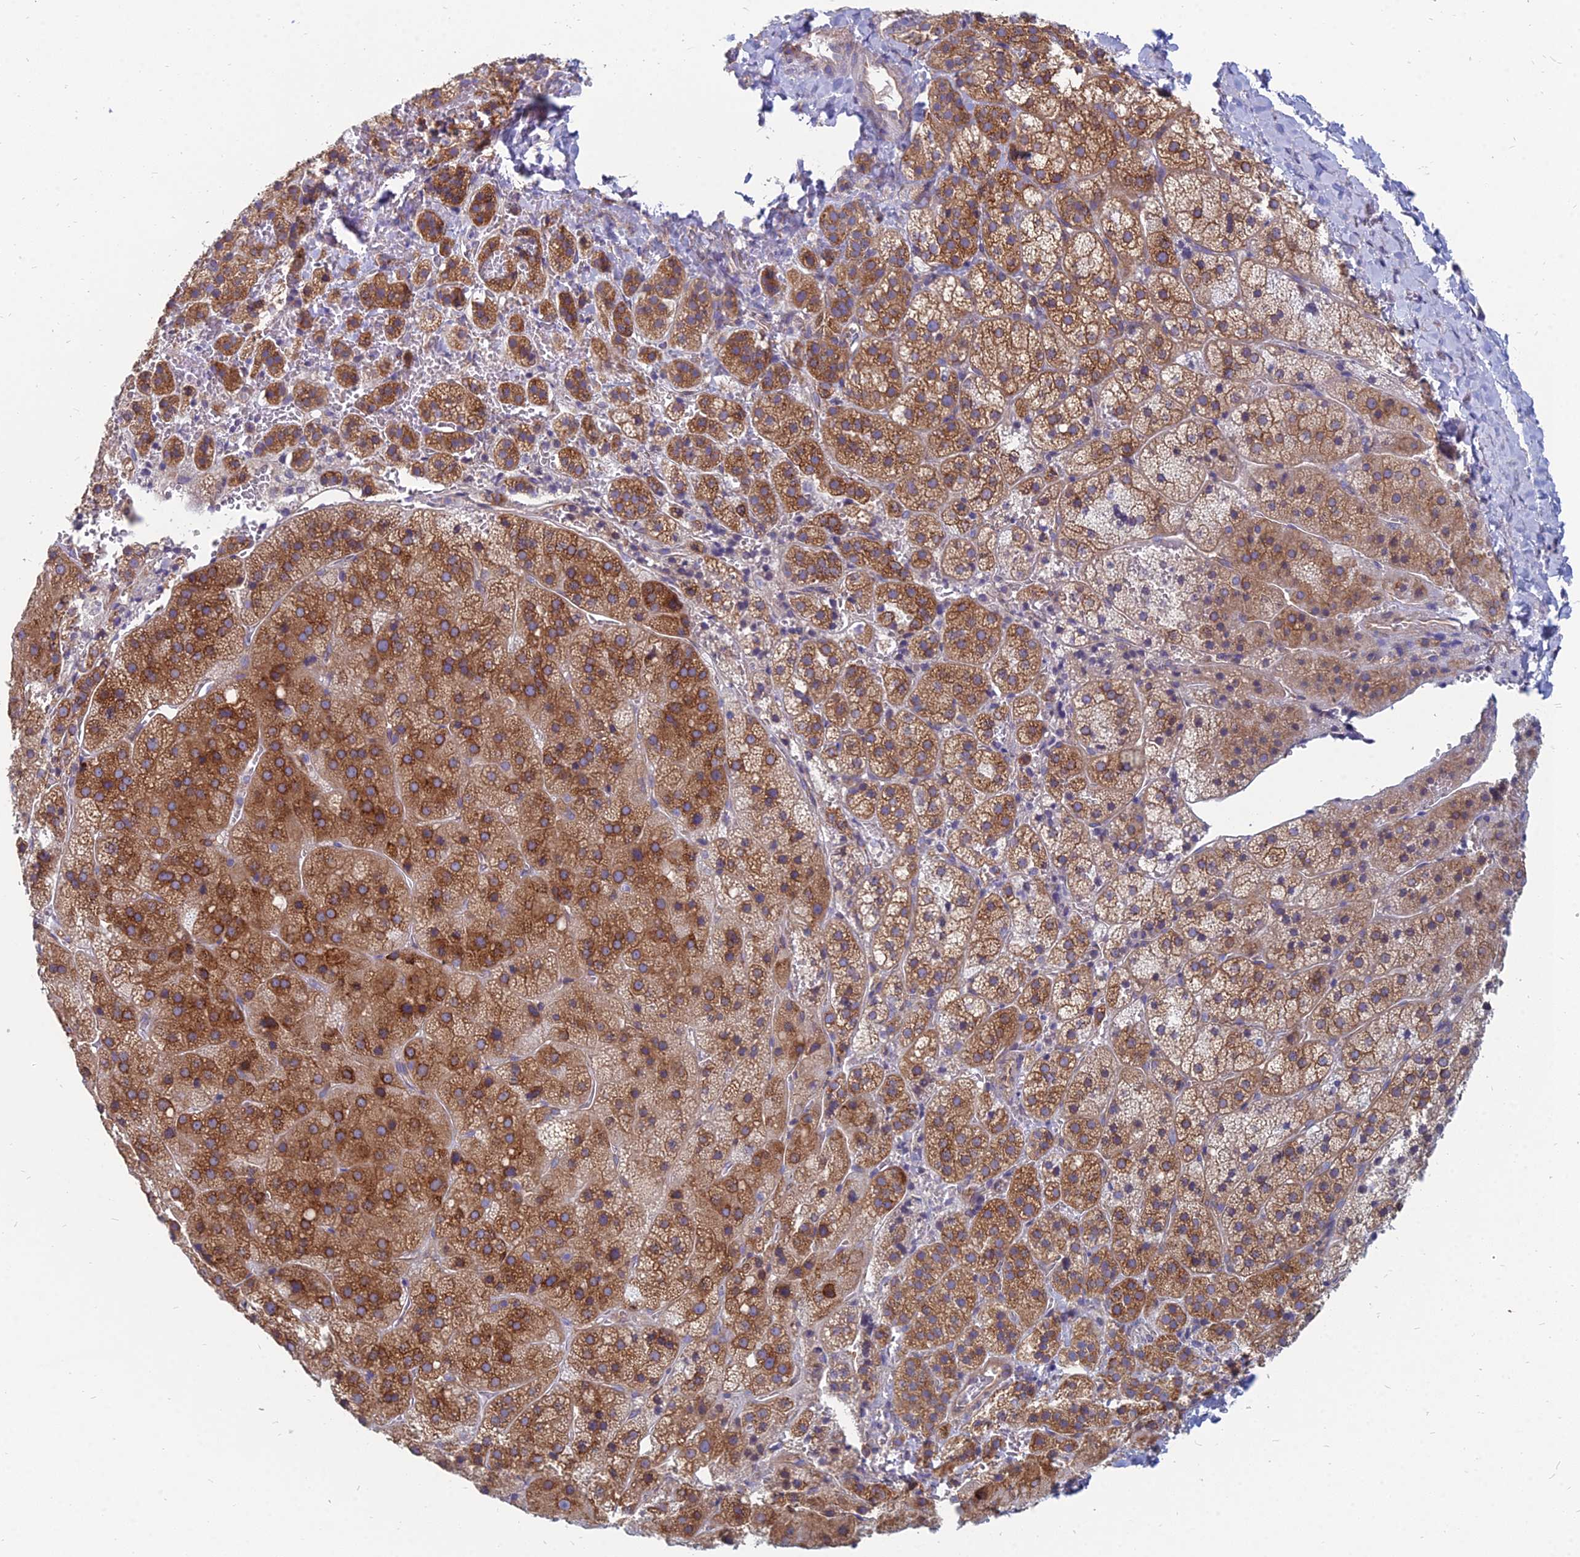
{"staining": {"intensity": "strong", "quantity": "<25%", "location": "cytoplasmic/membranous"}, "tissue": "adrenal gland", "cell_type": "Glandular cells", "image_type": "normal", "snomed": [{"axis": "morphology", "description": "Normal tissue, NOS"}, {"axis": "topography", "description": "Adrenal gland"}], "caption": "Immunohistochemistry (IHC) (DAB (3,3'-diaminobenzidine)) staining of normal human adrenal gland reveals strong cytoplasmic/membranous protein expression in approximately <25% of glandular cells.", "gene": "TXLNA", "patient": {"sex": "female", "age": 44}}